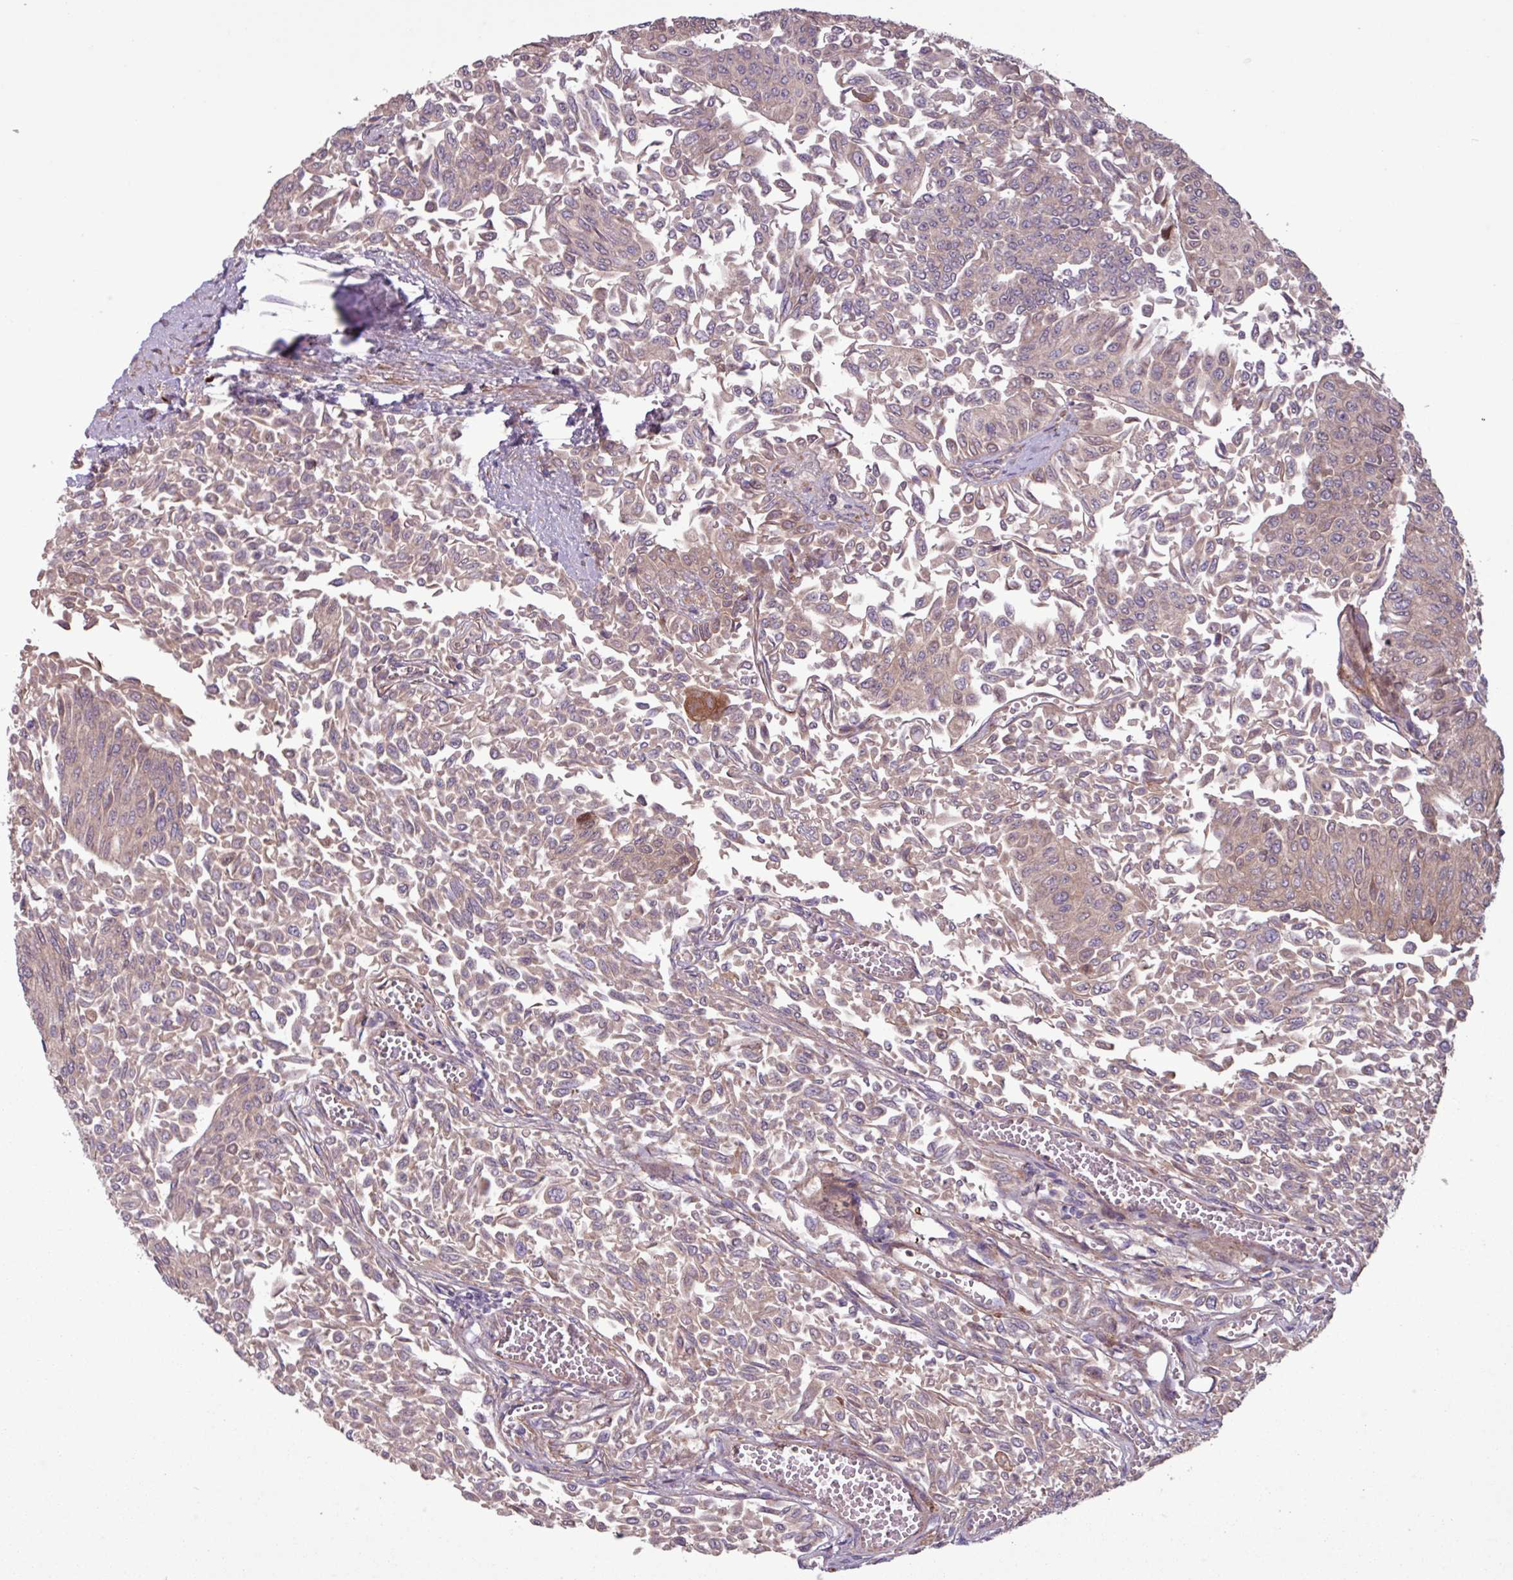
{"staining": {"intensity": "weak", "quantity": "25%-75%", "location": "cytoplasmic/membranous,nuclear"}, "tissue": "urothelial cancer", "cell_type": "Tumor cells", "image_type": "cancer", "snomed": [{"axis": "morphology", "description": "Urothelial carcinoma, NOS"}, {"axis": "topography", "description": "Urinary bladder"}], "caption": "This photomicrograph demonstrates immunohistochemistry (IHC) staining of transitional cell carcinoma, with low weak cytoplasmic/membranous and nuclear staining in about 25%-75% of tumor cells.", "gene": "PDPR", "patient": {"sex": "male", "age": 59}}